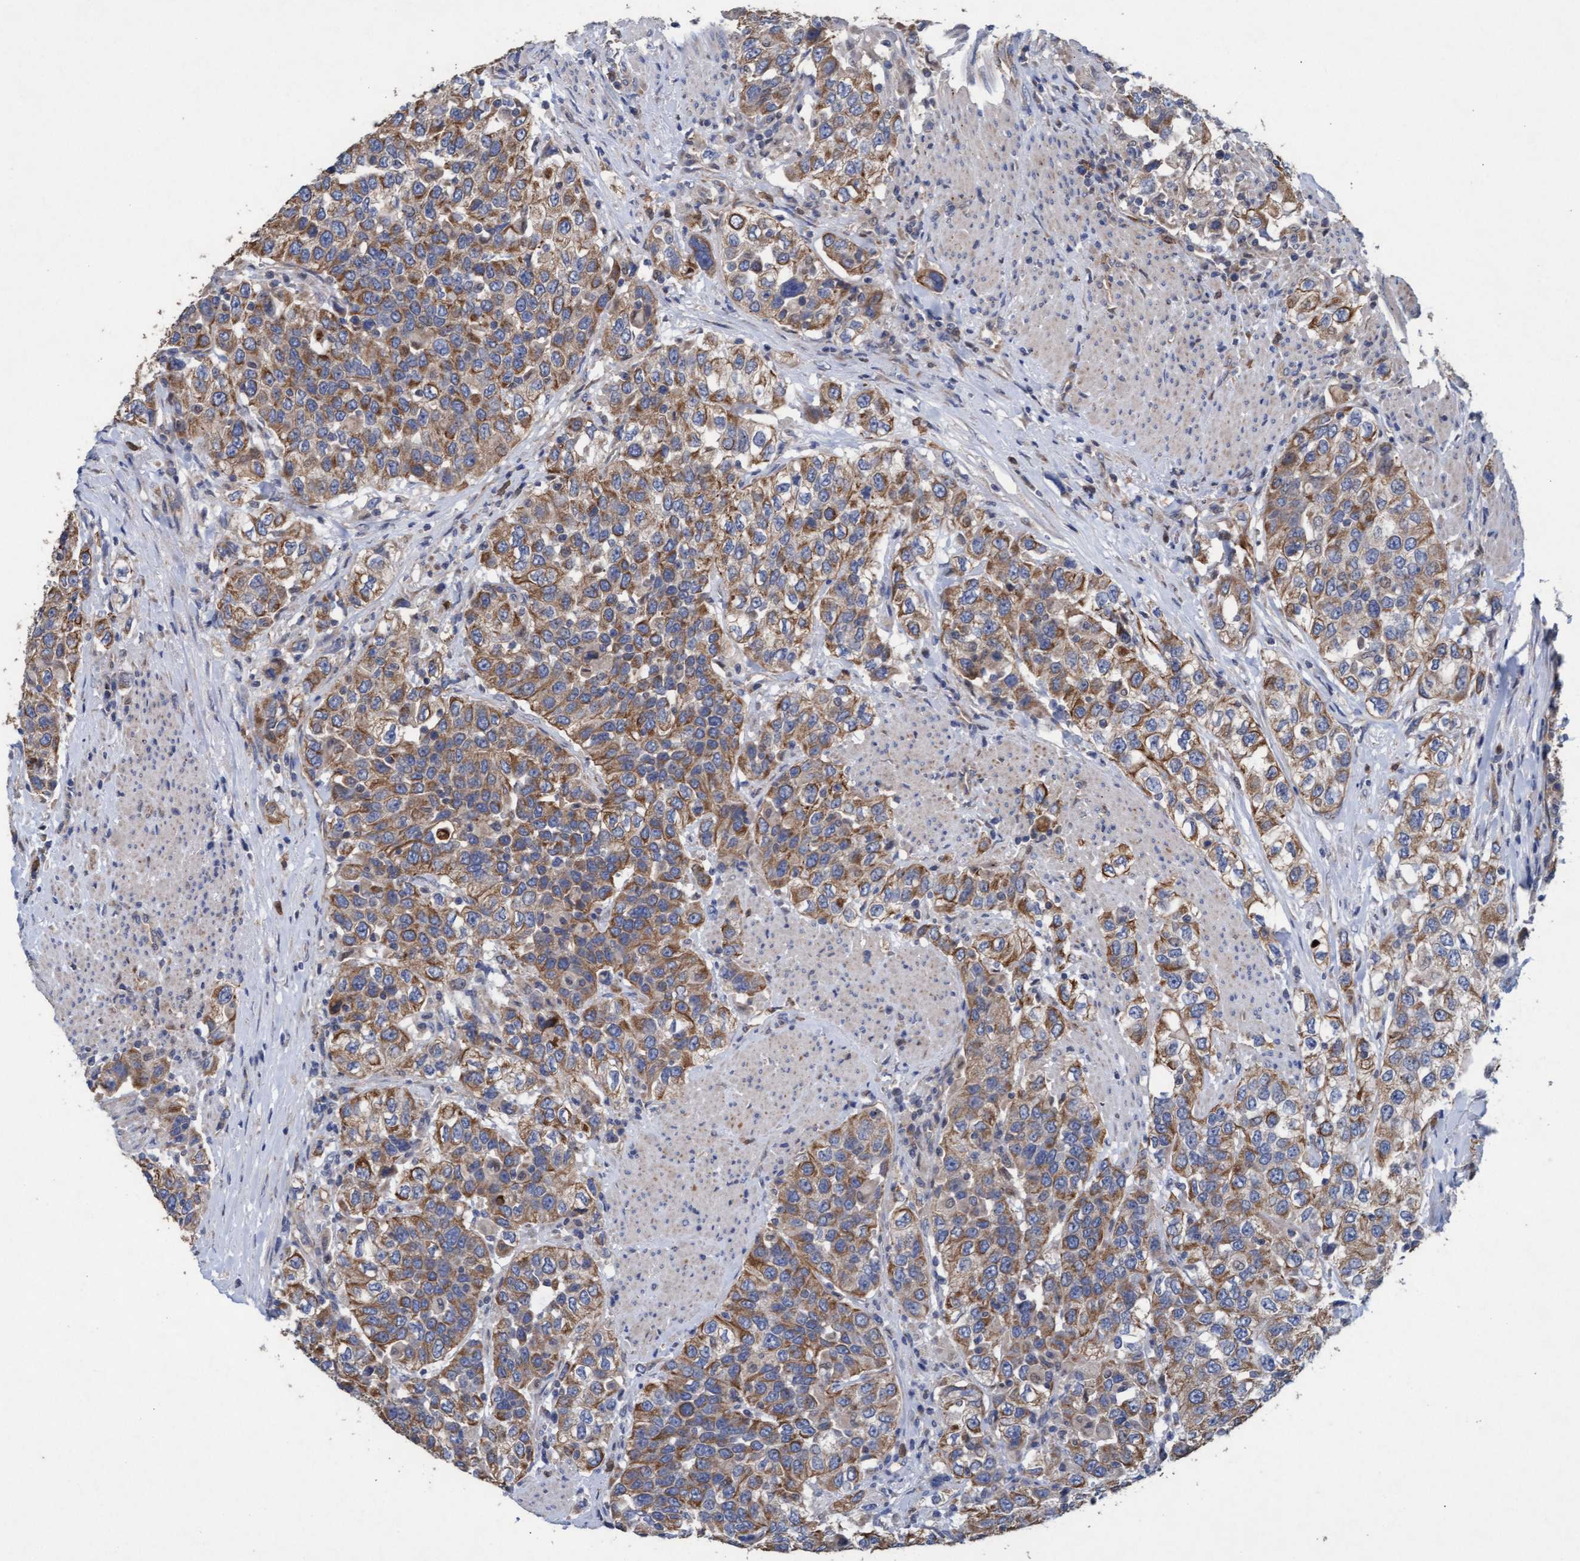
{"staining": {"intensity": "moderate", "quantity": ">75%", "location": "cytoplasmic/membranous"}, "tissue": "urothelial cancer", "cell_type": "Tumor cells", "image_type": "cancer", "snomed": [{"axis": "morphology", "description": "Urothelial carcinoma, High grade"}, {"axis": "topography", "description": "Urinary bladder"}], "caption": "Immunohistochemical staining of urothelial cancer demonstrates medium levels of moderate cytoplasmic/membranous protein expression in approximately >75% of tumor cells. (brown staining indicates protein expression, while blue staining denotes nuclei).", "gene": "MRPL38", "patient": {"sex": "female", "age": 80}}